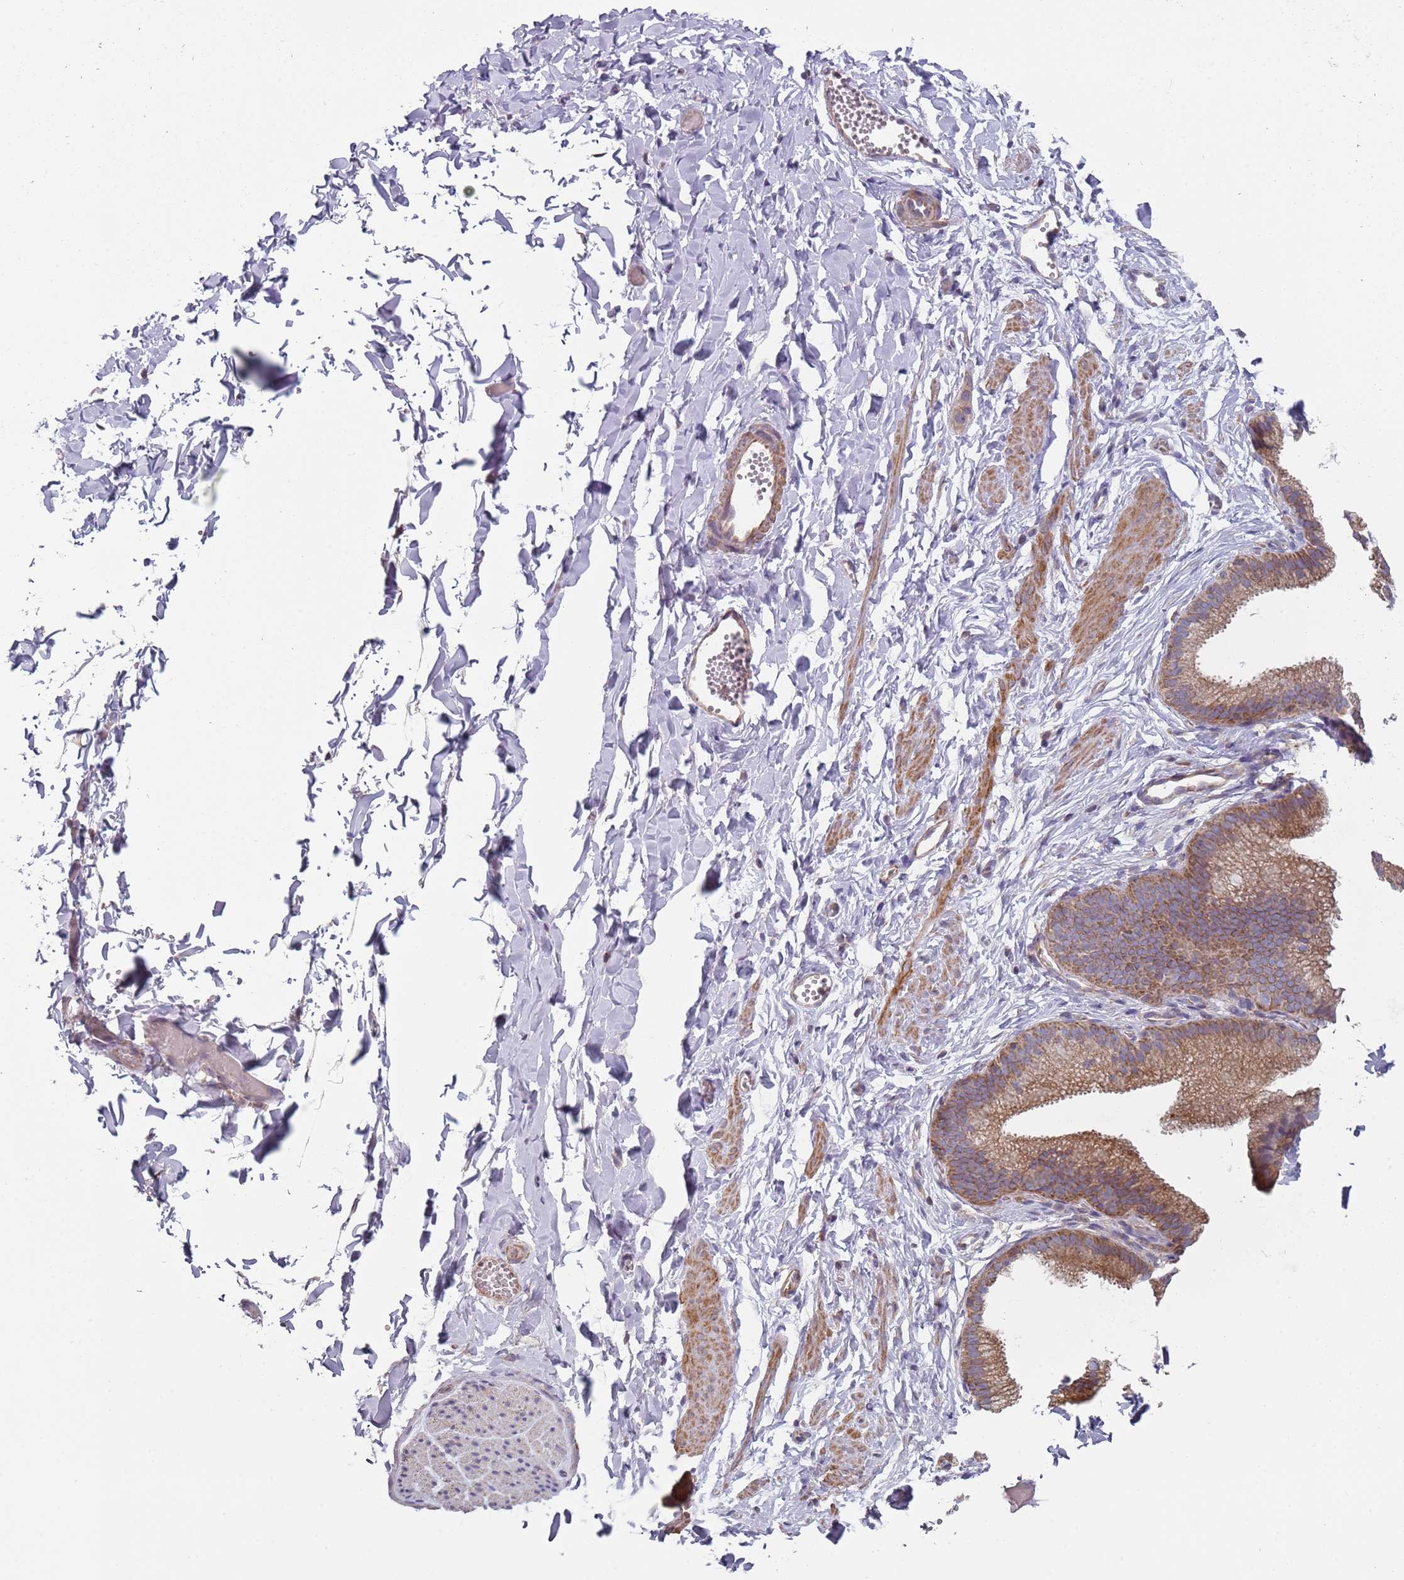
{"staining": {"intensity": "weak", "quantity": ">75%", "location": "cytoplasmic/membranous"}, "tissue": "adipose tissue", "cell_type": "Adipocytes", "image_type": "normal", "snomed": [{"axis": "morphology", "description": "Normal tissue, NOS"}, {"axis": "topography", "description": "Gallbladder"}, {"axis": "topography", "description": "Peripheral nerve tissue"}], "caption": "There is low levels of weak cytoplasmic/membranous positivity in adipocytes of benign adipose tissue, as demonstrated by immunohistochemical staining (brown color).", "gene": "GAS8", "patient": {"sex": "male", "age": 38}}